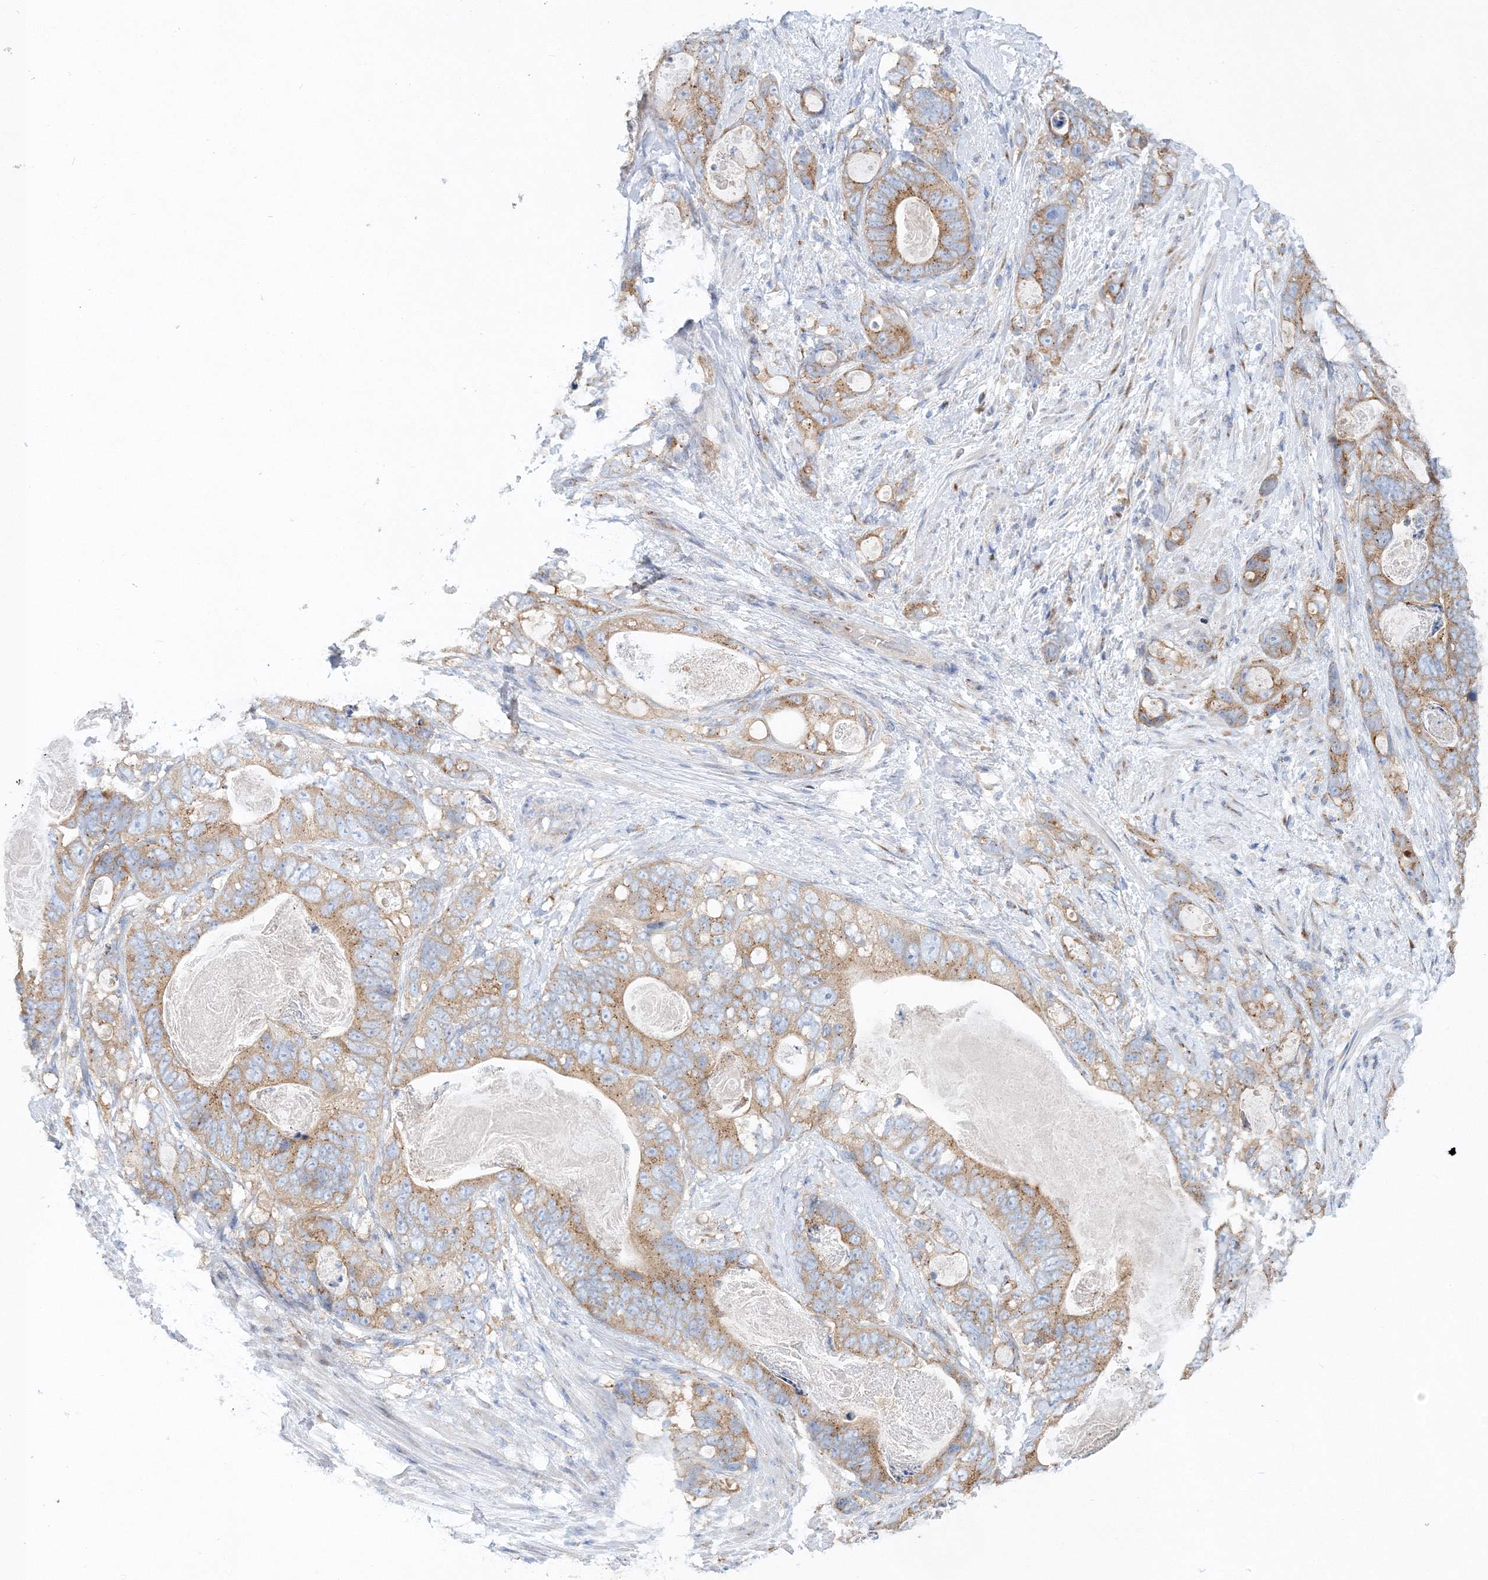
{"staining": {"intensity": "moderate", "quantity": ">75%", "location": "cytoplasmic/membranous"}, "tissue": "stomach cancer", "cell_type": "Tumor cells", "image_type": "cancer", "snomed": [{"axis": "morphology", "description": "Normal tissue, NOS"}, {"axis": "morphology", "description": "Adenocarcinoma, NOS"}, {"axis": "topography", "description": "Stomach"}], "caption": "DAB (3,3'-diaminobenzidine) immunohistochemical staining of human stomach cancer (adenocarcinoma) shows moderate cytoplasmic/membranous protein expression in approximately >75% of tumor cells.", "gene": "SEC23IP", "patient": {"sex": "female", "age": 89}}